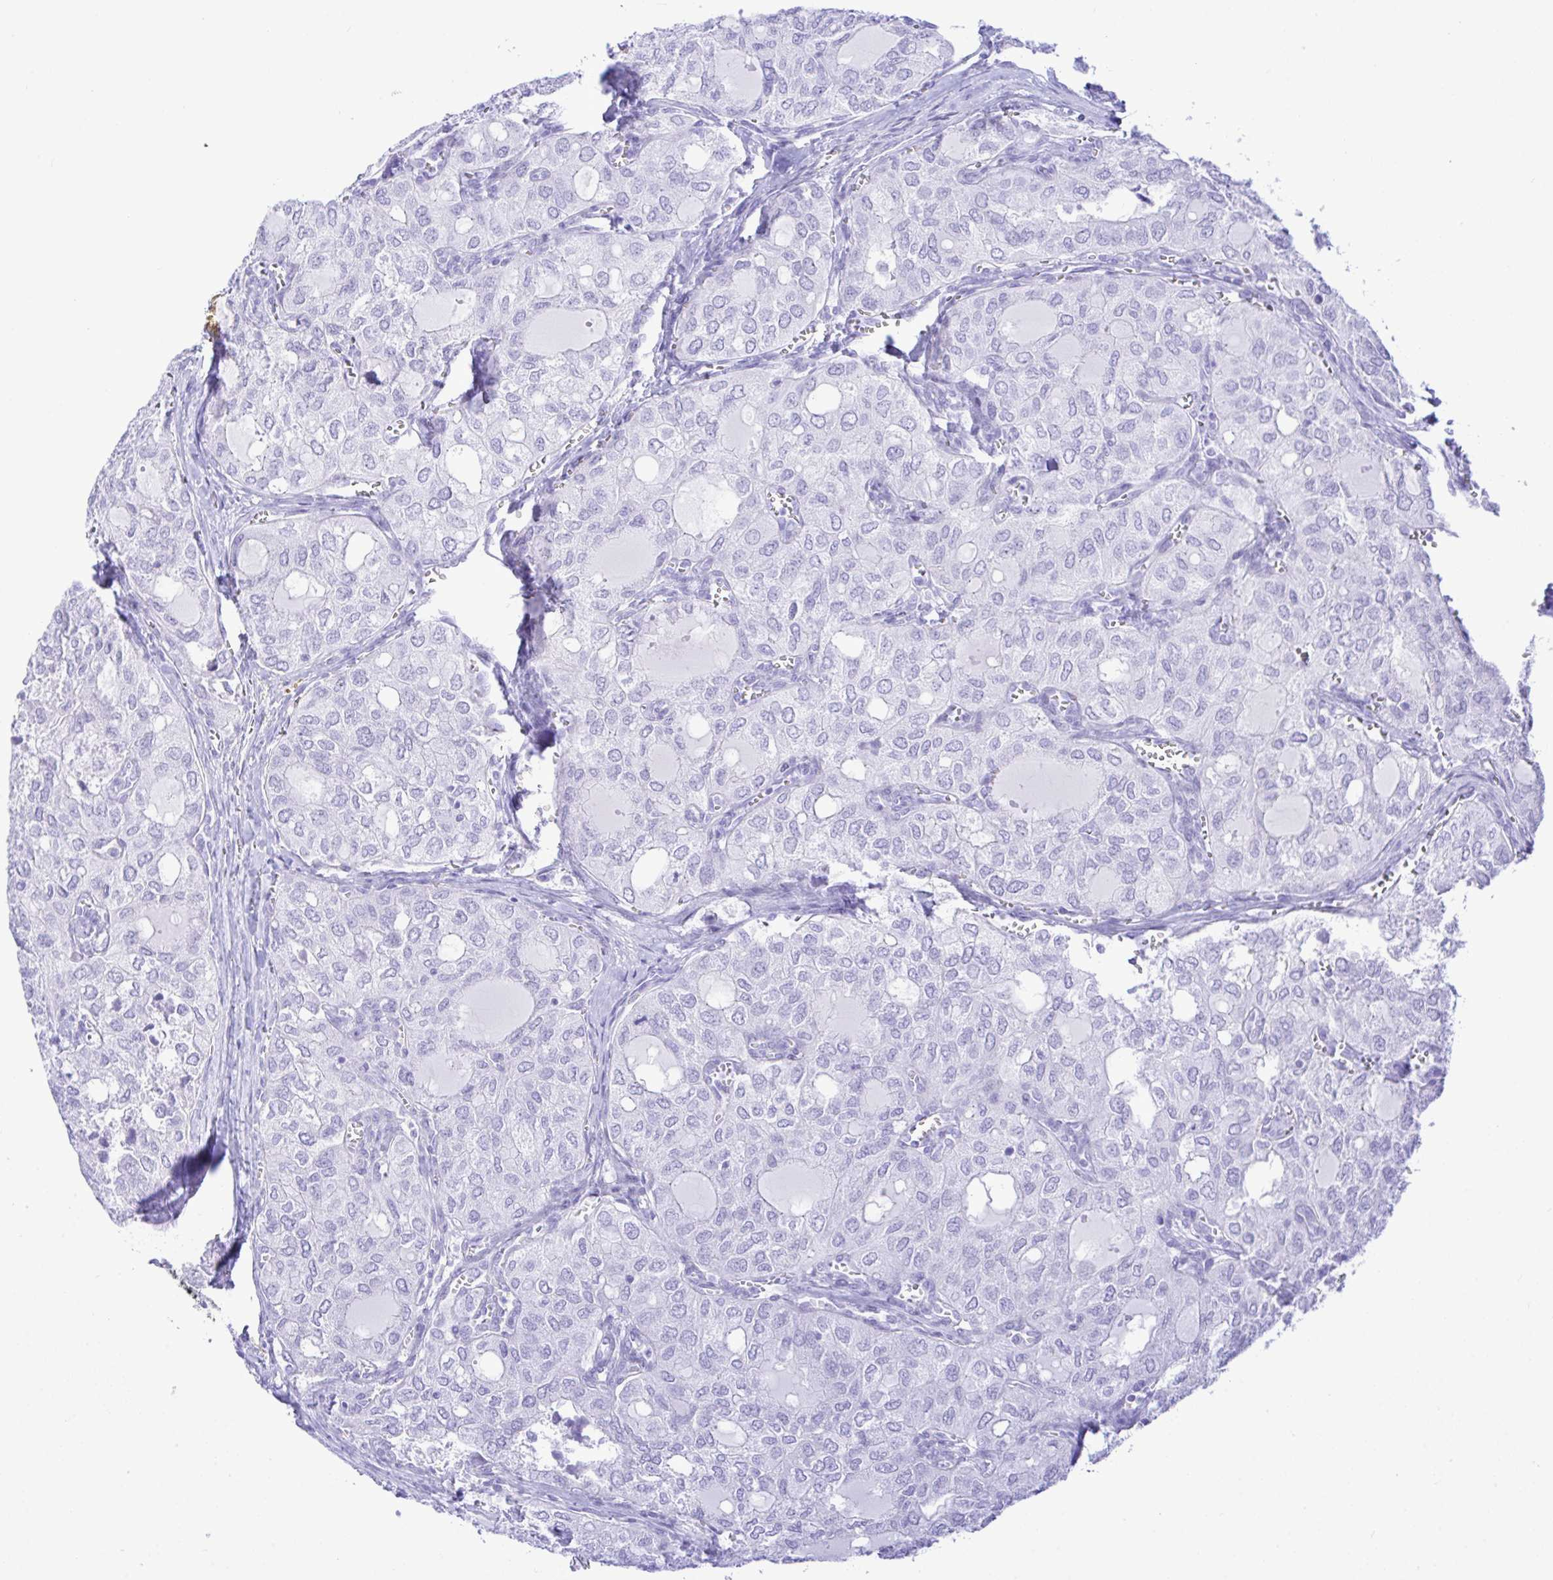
{"staining": {"intensity": "negative", "quantity": "none", "location": "none"}, "tissue": "thyroid cancer", "cell_type": "Tumor cells", "image_type": "cancer", "snomed": [{"axis": "morphology", "description": "Follicular adenoma carcinoma, NOS"}, {"axis": "topography", "description": "Thyroid gland"}], "caption": "IHC of human thyroid follicular adenoma carcinoma reveals no positivity in tumor cells.", "gene": "SELENOV", "patient": {"sex": "male", "age": 75}}